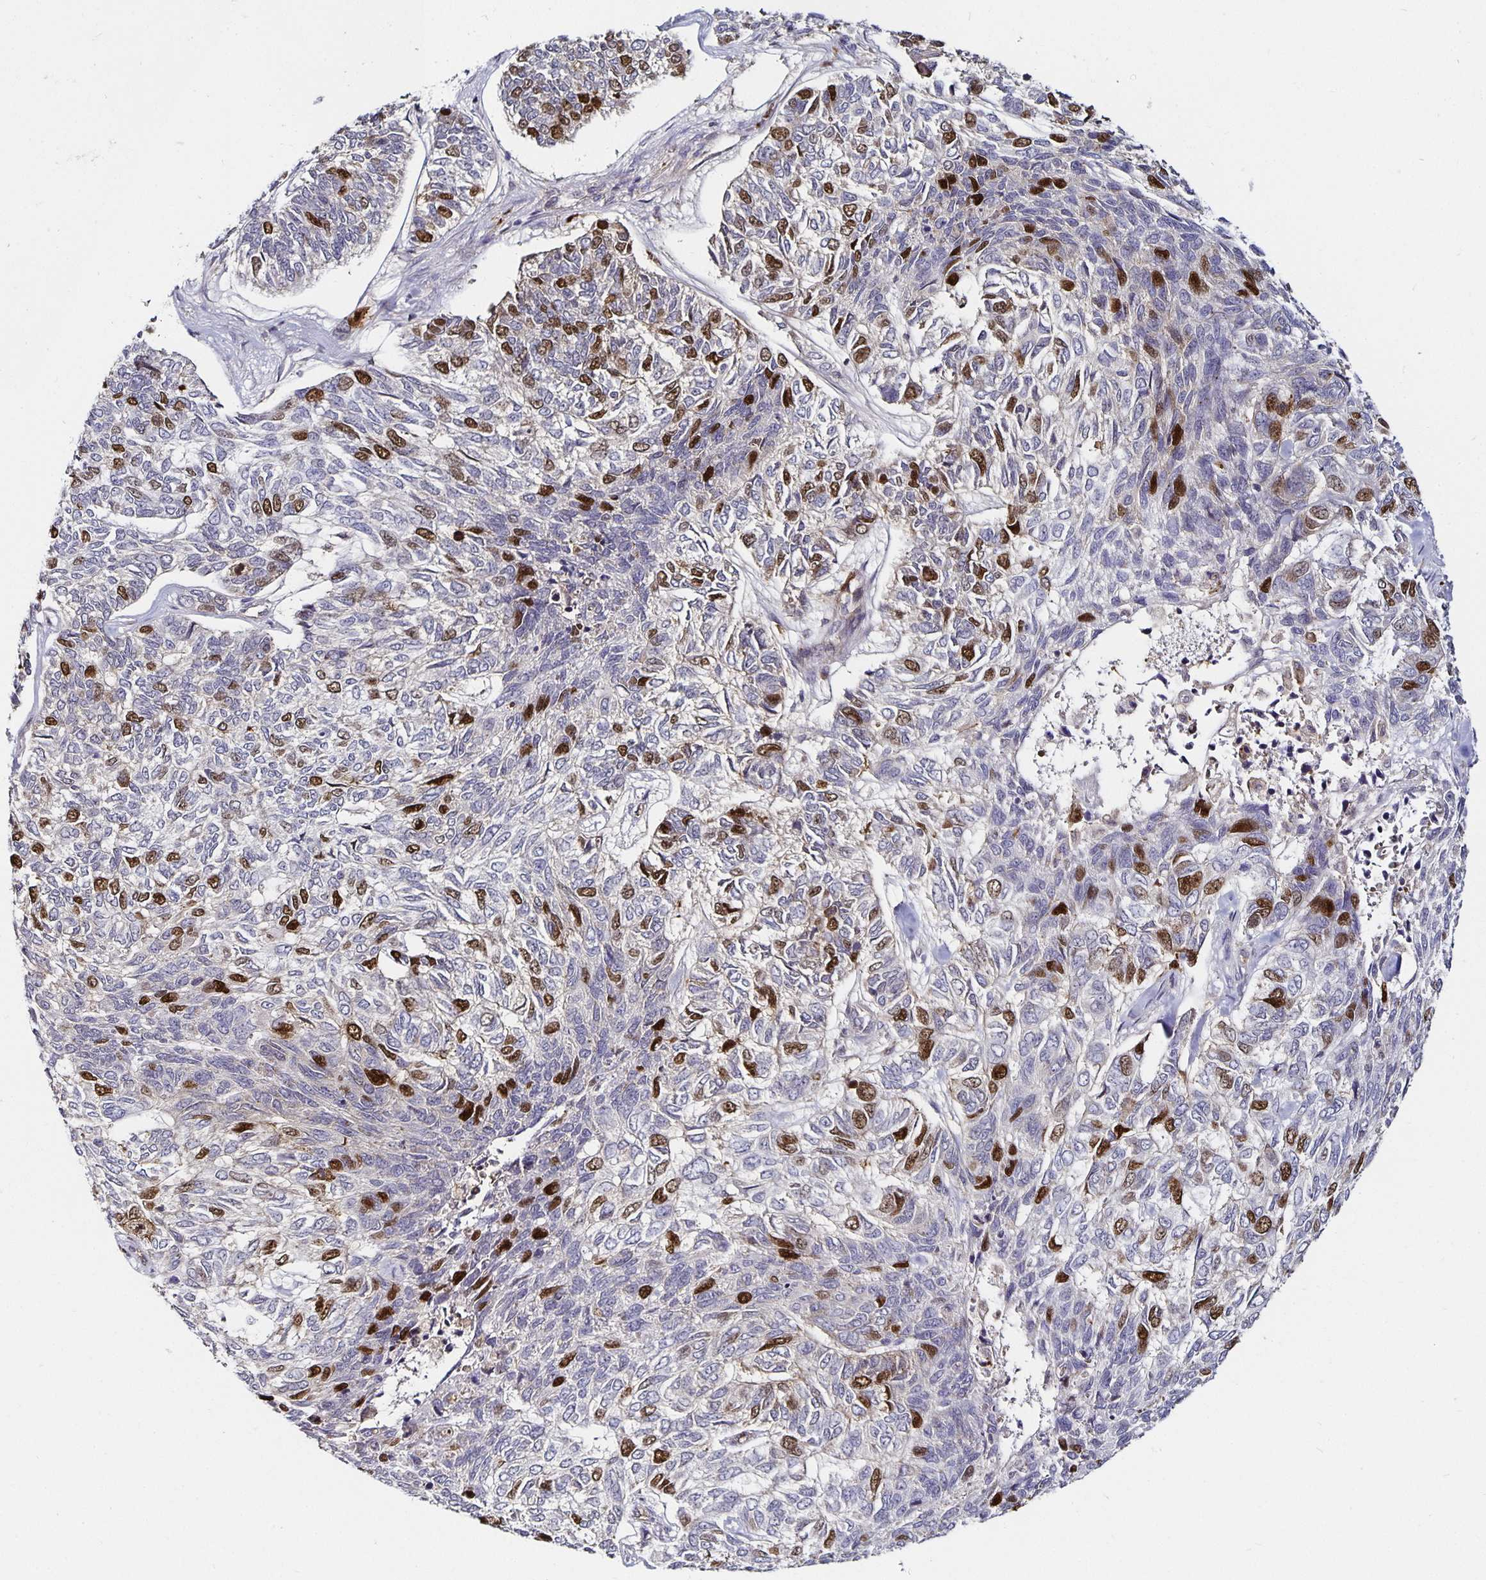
{"staining": {"intensity": "strong", "quantity": "<25%", "location": "nuclear"}, "tissue": "skin cancer", "cell_type": "Tumor cells", "image_type": "cancer", "snomed": [{"axis": "morphology", "description": "Basal cell carcinoma"}, {"axis": "topography", "description": "Skin"}], "caption": "A medium amount of strong nuclear staining is identified in approximately <25% of tumor cells in skin cancer (basal cell carcinoma) tissue.", "gene": "ANLN", "patient": {"sex": "female", "age": 65}}